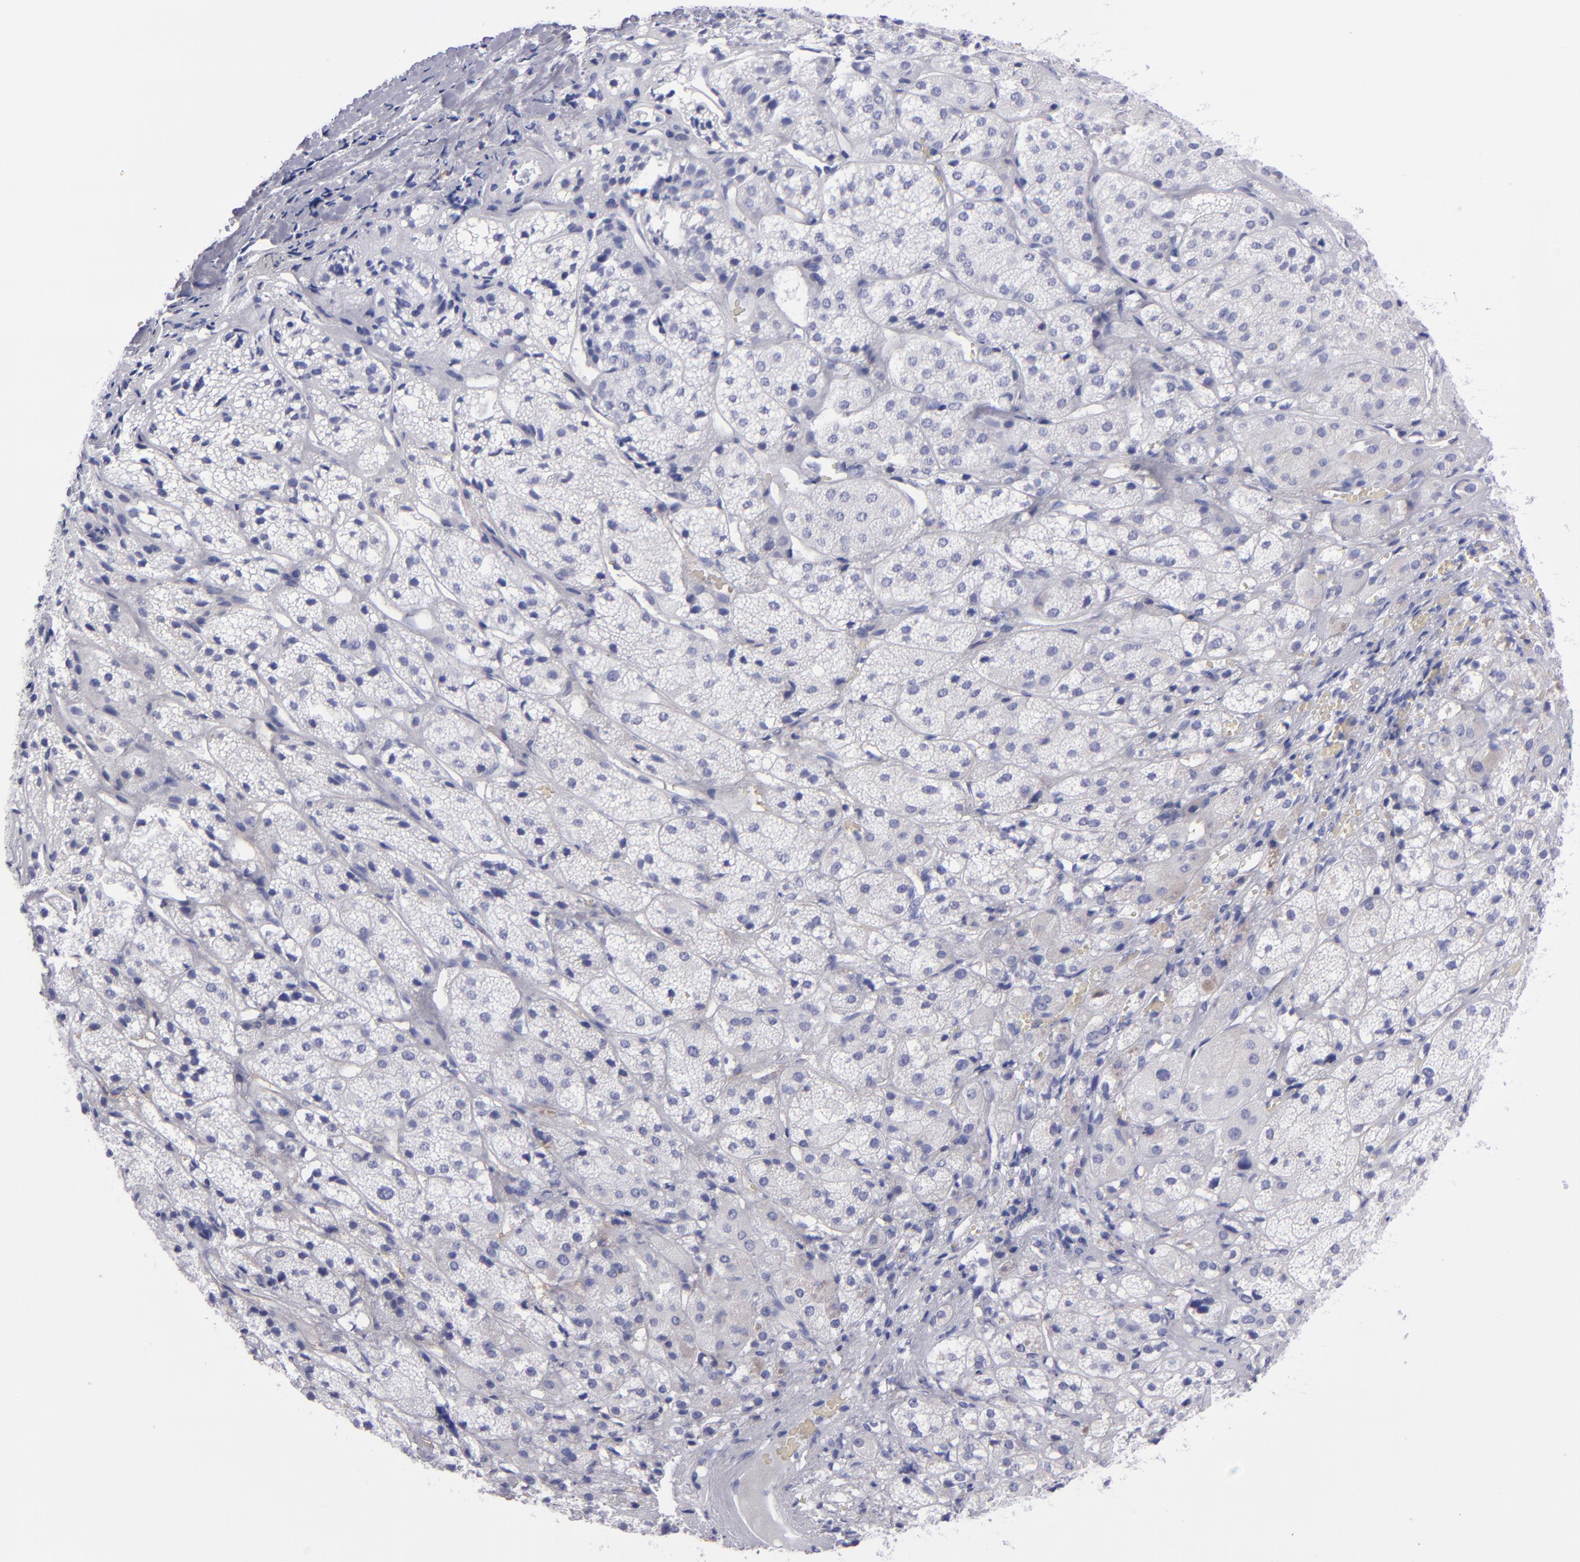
{"staining": {"intensity": "negative", "quantity": "none", "location": "none"}, "tissue": "adrenal gland", "cell_type": "Glandular cells", "image_type": "normal", "snomed": [{"axis": "morphology", "description": "Normal tissue, NOS"}, {"axis": "topography", "description": "Adrenal gland"}], "caption": "The micrograph demonstrates no significant positivity in glandular cells of adrenal gland. Nuclei are stained in blue.", "gene": "CD38", "patient": {"sex": "female", "age": 71}}